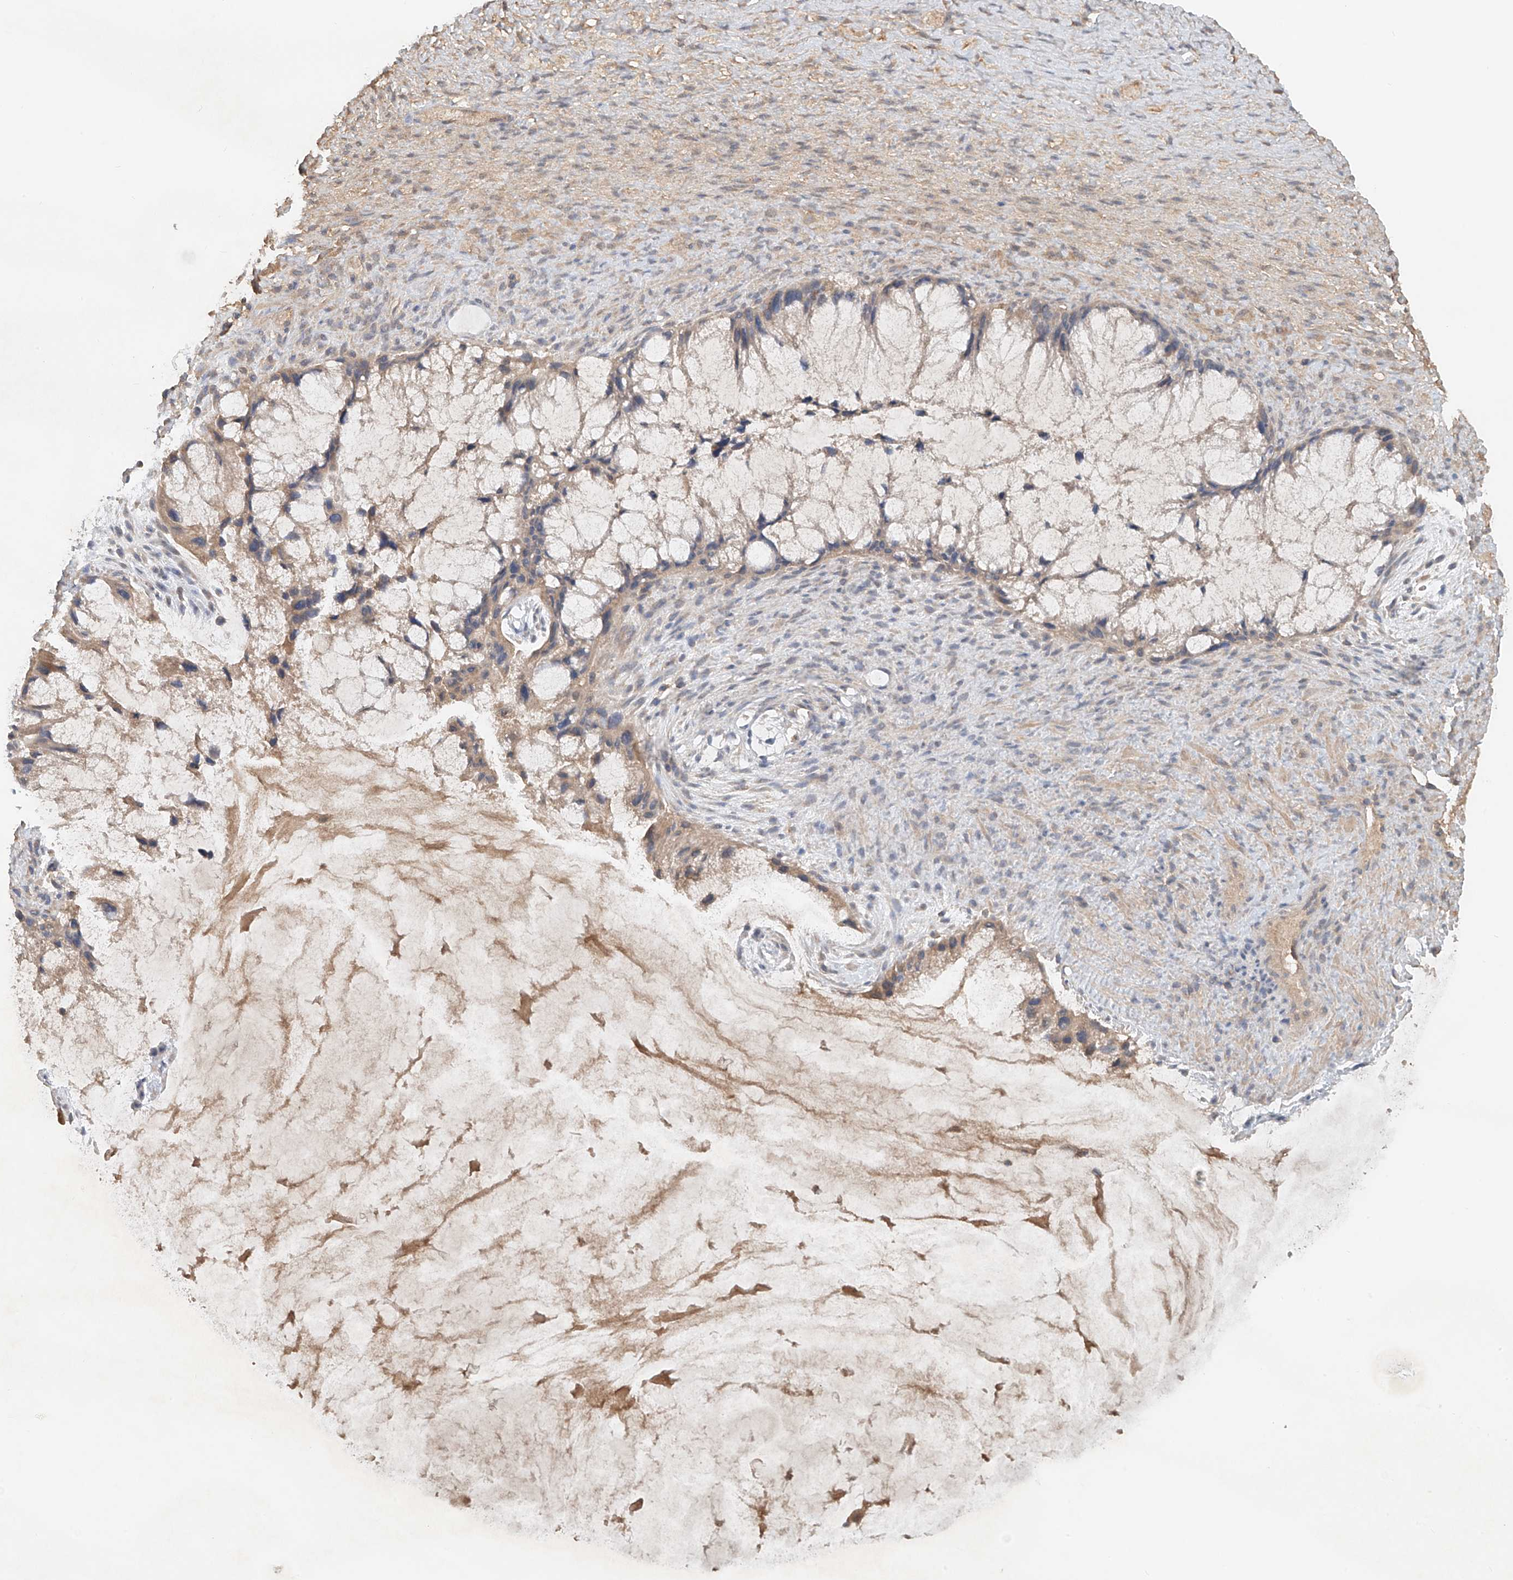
{"staining": {"intensity": "weak", "quantity": "25%-75%", "location": "cytoplasmic/membranous"}, "tissue": "ovarian cancer", "cell_type": "Tumor cells", "image_type": "cancer", "snomed": [{"axis": "morphology", "description": "Cystadenocarcinoma, mucinous, NOS"}, {"axis": "topography", "description": "Ovary"}], "caption": "This photomicrograph exhibits ovarian mucinous cystadenocarcinoma stained with immunohistochemistry to label a protein in brown. The cytoplasmic/membranous of tumor cells show weak positivity for the protein. Nuclei are counter-stained blue.", "gene": "GNB1L", "patient": {"sex": "female", "age": 37}}